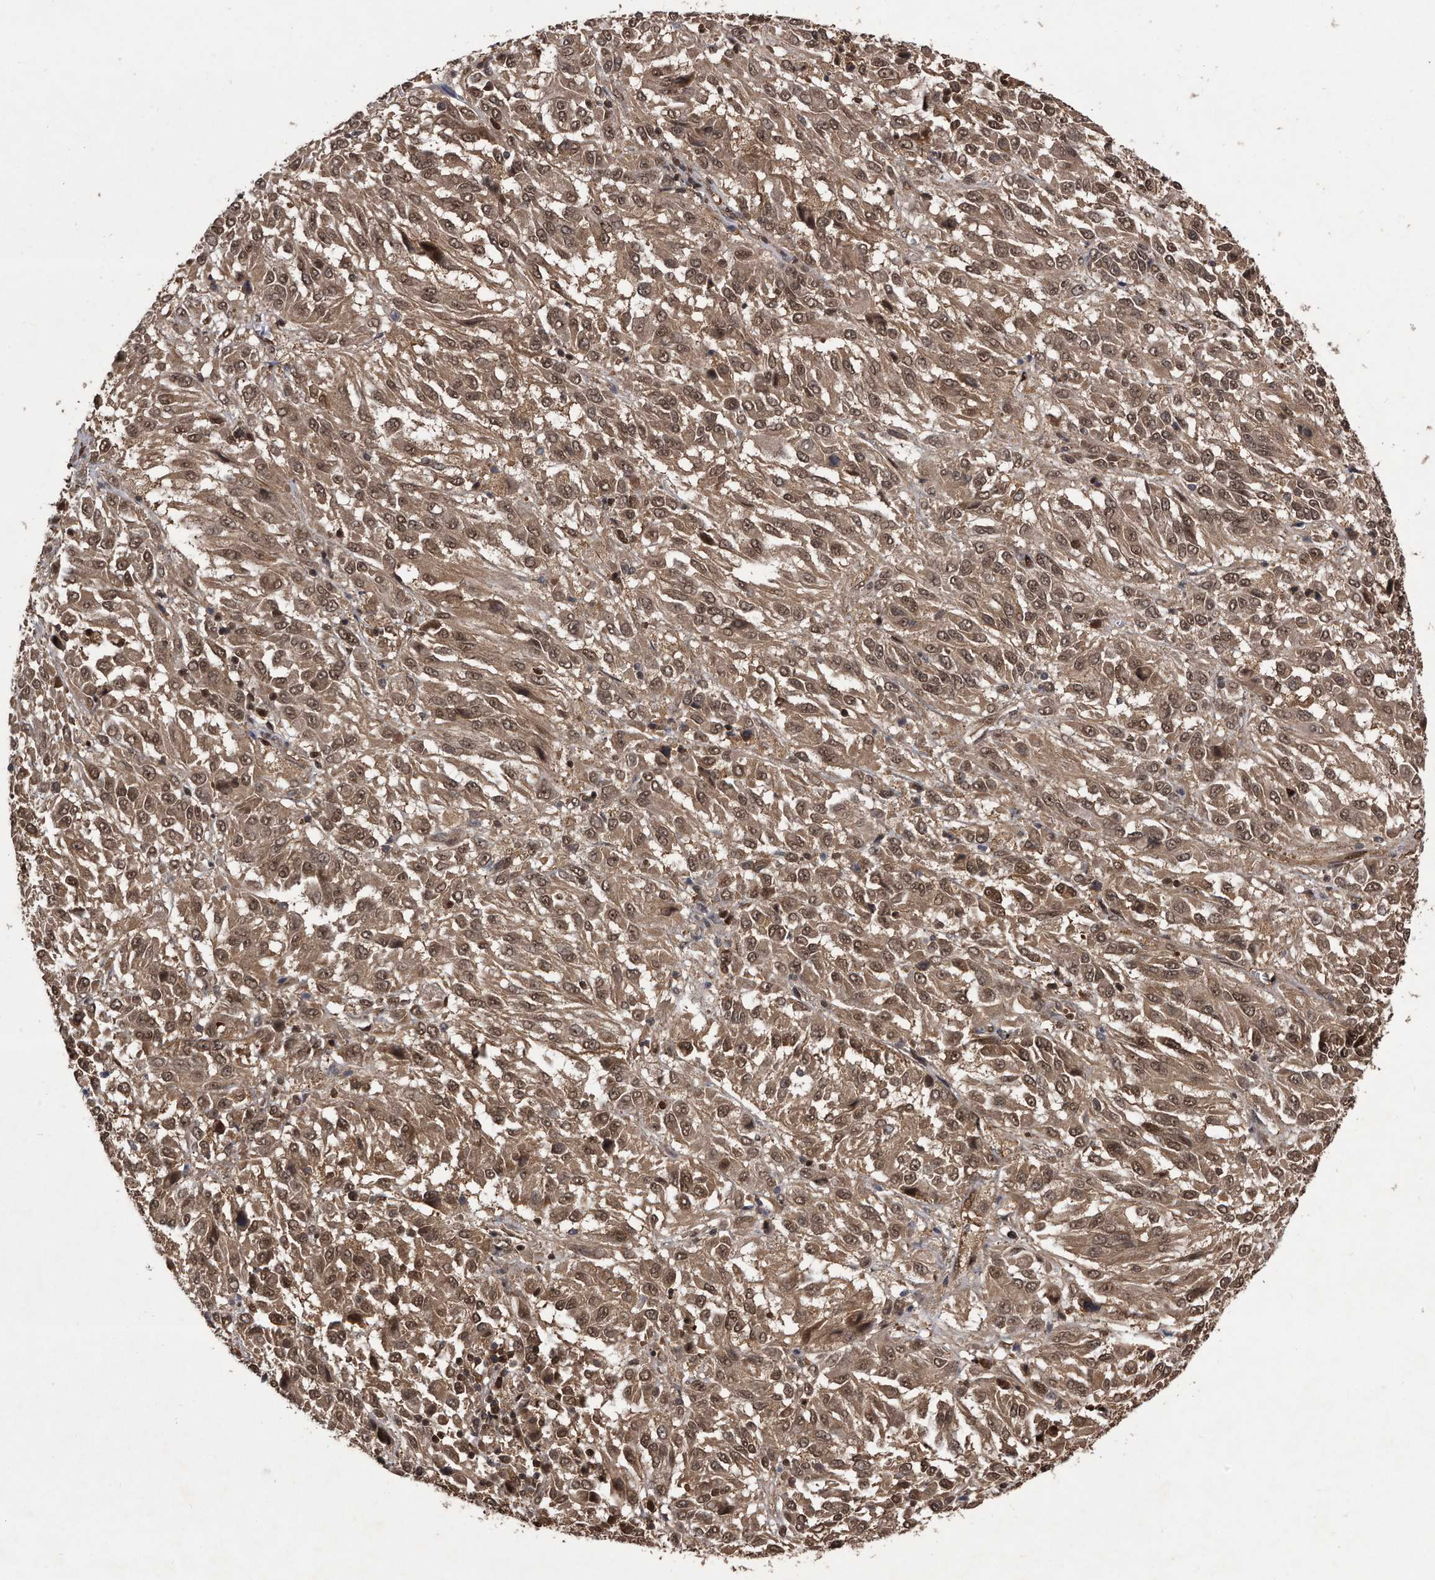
{"staining": {"intensity": "moderate", "quantity": ">75%", "location": "cytoplasmic/membranous,nuclear"}, "tissue": "melanoma", "cell_type": "Tumor cells", "image_type": "cancer", "snomed": [{"axis": "morphology", "description": "Malignant melanoma, Metastatic site"}, {"axis": "topography", "description": "Lung"}], "caption": "The immunohistochemical stain highlights moderate cytoplasmic/membranous and nuclear positivity in tumor cells of malignant melanoma (metastatic site) tissue.", "gene": "RAD23B", "patient": {"sex": "male", "age": 64}}